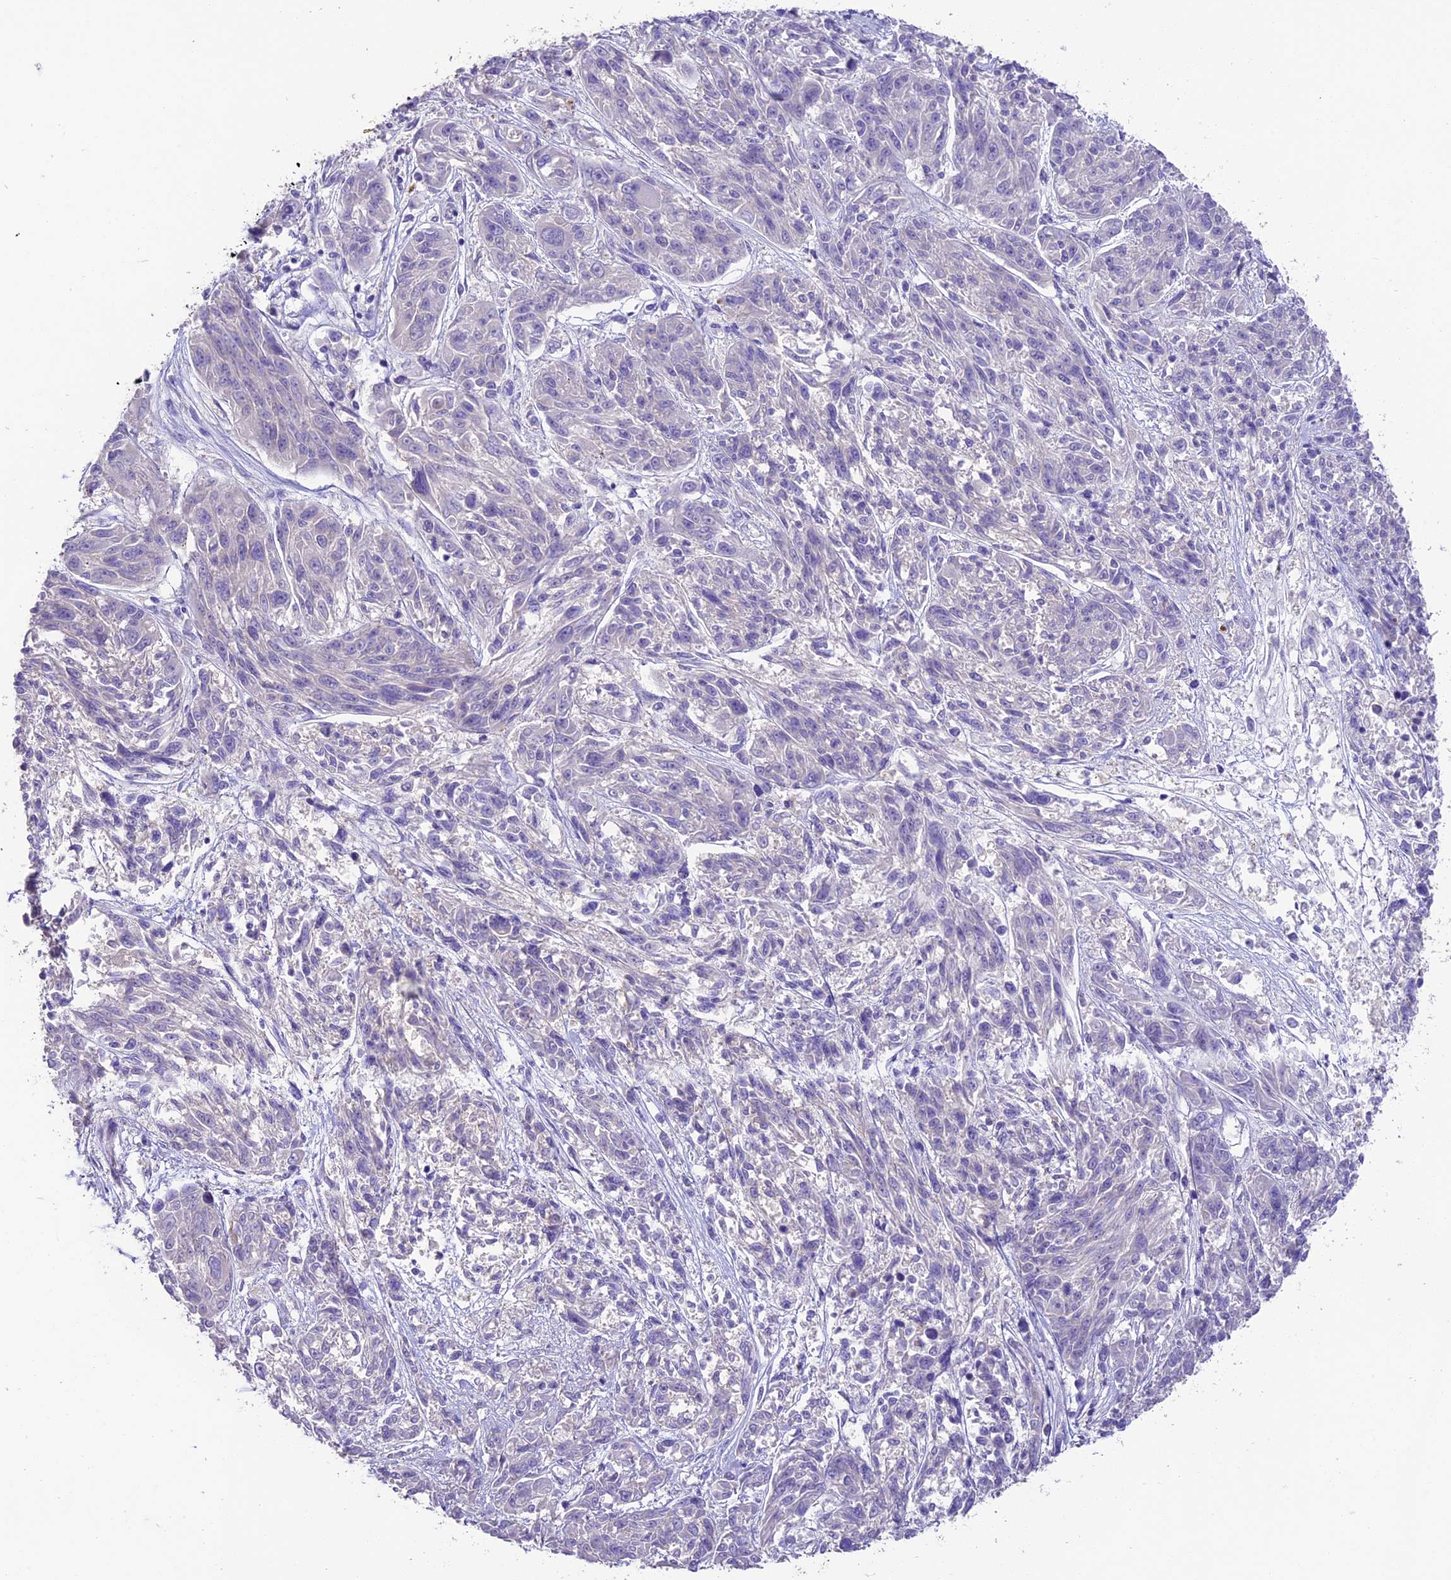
{"staining": {"intensity": "negative", "quantity": "none", "location": "none"}, "tissue": "melanoma", "cell_type": "Tumor cells", "image_type": "cancer", "snomed": [{"axis": "morphology", "description": "Malignant melanoma, NOS"}, {"axis": "topography", "description": "Skin"}], "caption": "A histopathology image of human malignant melanoma is negative for staining in tumor cells.", "gene": "CD99L2", "patient": {"sex": "male", "age": 53}}